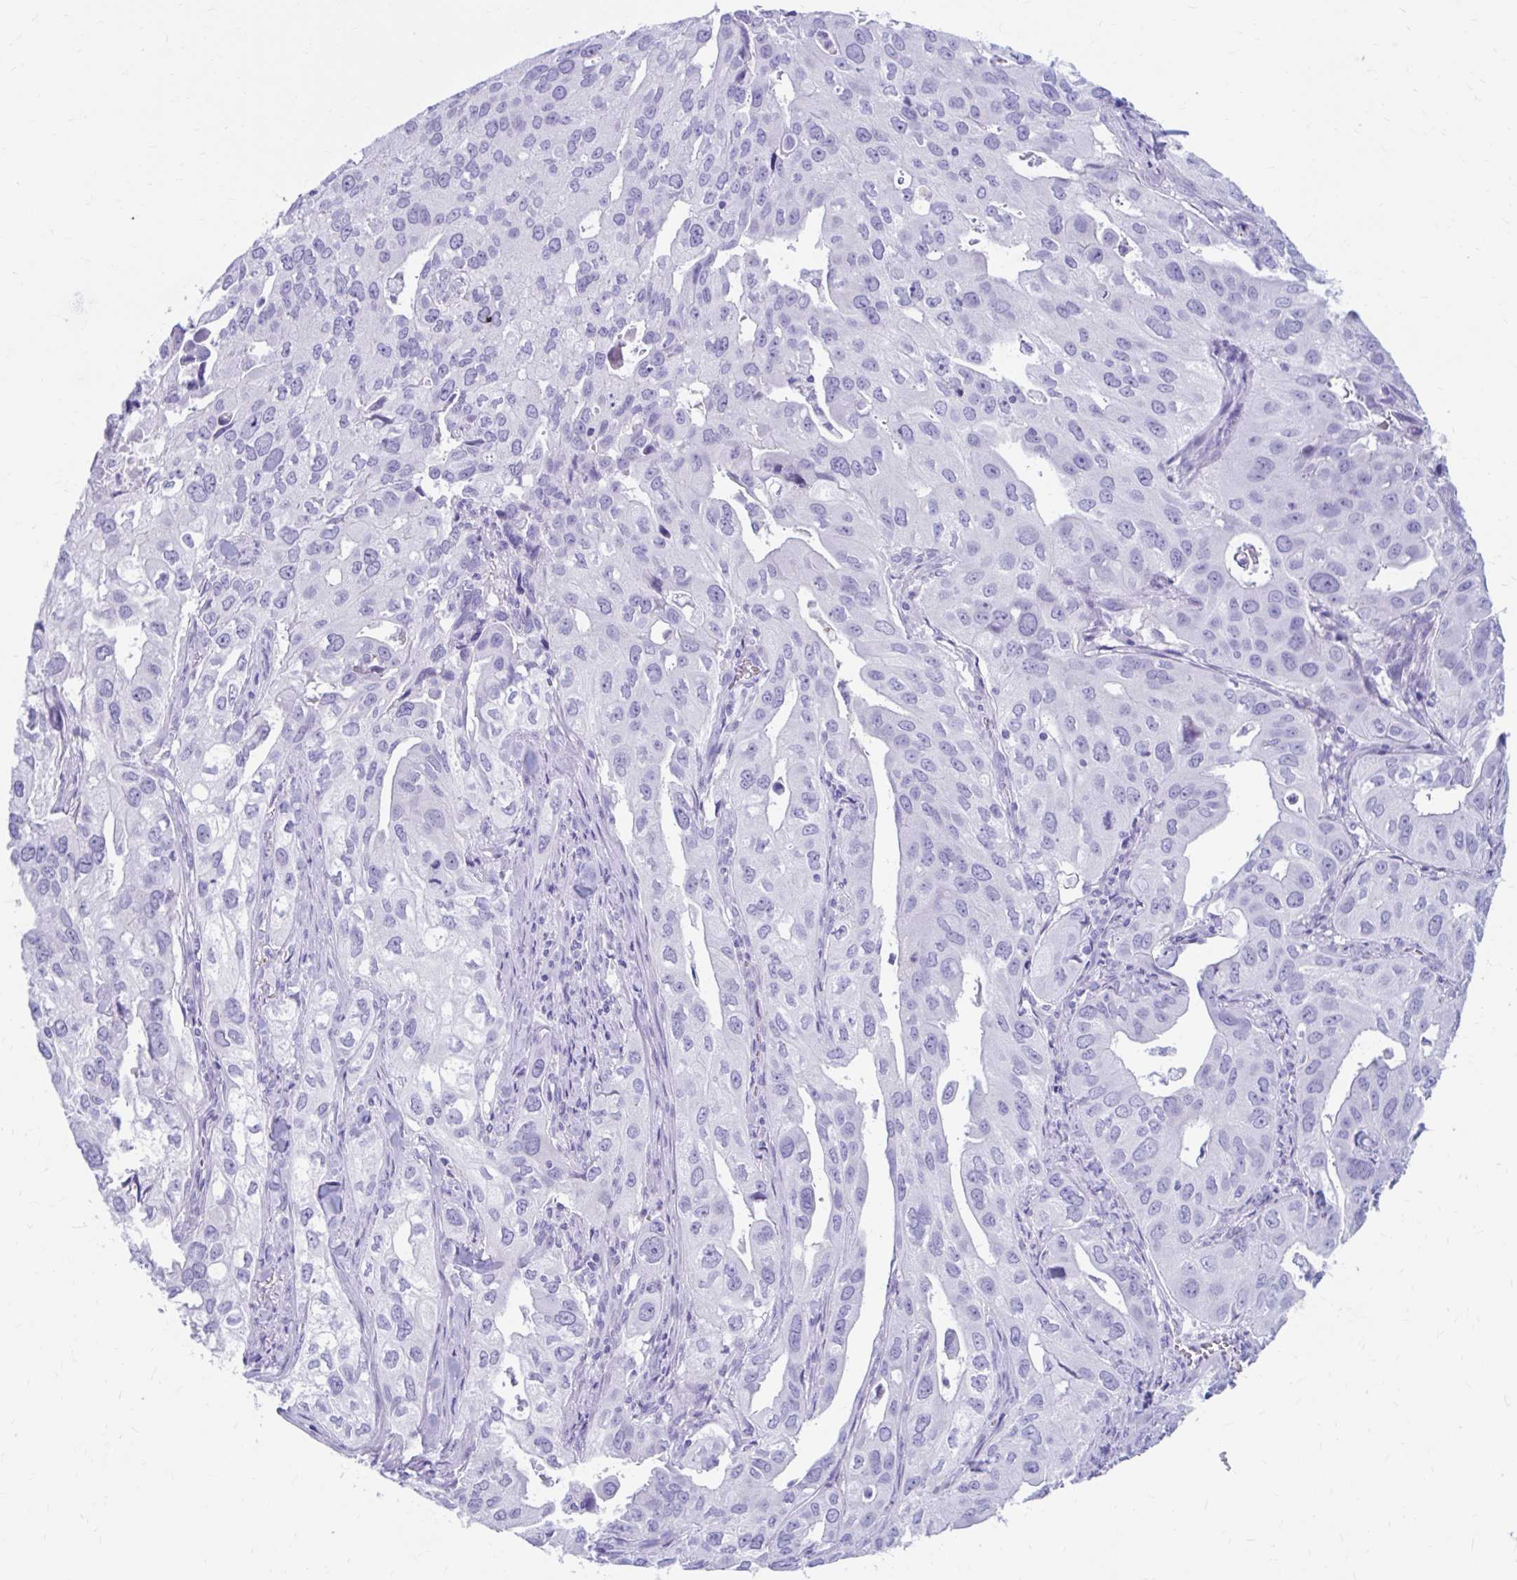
{"staining": {"intensity": "negative", "quantity": "none", "location": "none"}, "tissue": "lung cancer", "cell_type": "Tumor cells", "image_type": "cancer", "snomed": [{"axis": "morphology", "description": "Adenocarcinoma, NOS"}, {"axis": "topography", "description": "Lung"}], "caption": "A high-resolution micrograph shows IHC staining of lung adenocarcinoma, which shows no significant expression in tumor cells.", "gene": "NSG2", "patient": {"sex": "male", "age": 48}}